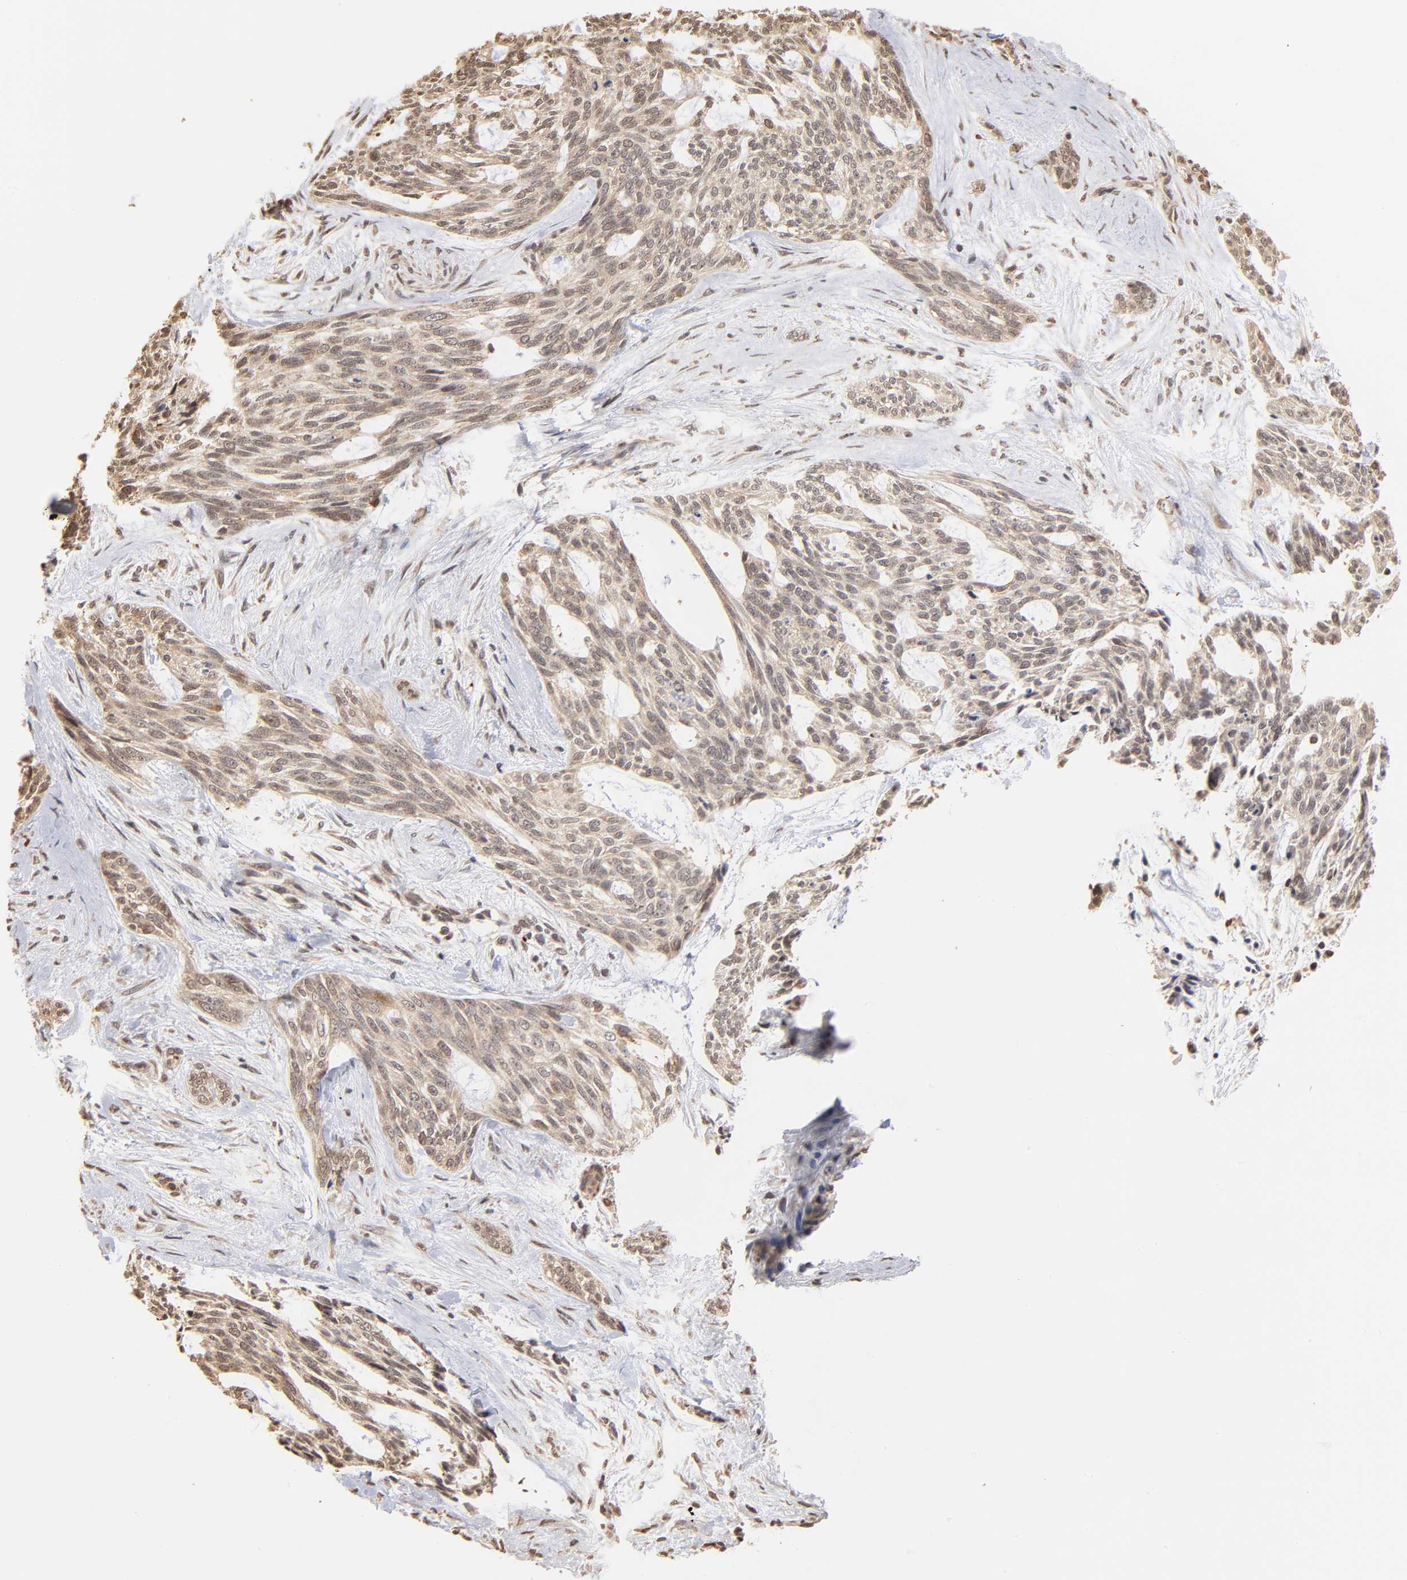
{"staining": {"intensity": "weak", "quantity": "25%-75%", "location": "cytoplasmic/membranous,nuclear"}, "tissue": "skin cancer", "cell_type": "Tumor cells", "image_type": "cancer", "snomed": [{"axis": "morphology", "description": "Normal tissue, NOS"}, {"axis": "morphology", "description": "Basal cell carcinoma"}, {"axis": "topography", "description": "Skin"}], "caption": "Skin basal cell carcinoma stained for a protein exhibits weak cytoplasmic/membranous and nuclear positivity in tumor cells.", "gene": "BRPF1", "patient": {"sex": "female", "age": 71}}